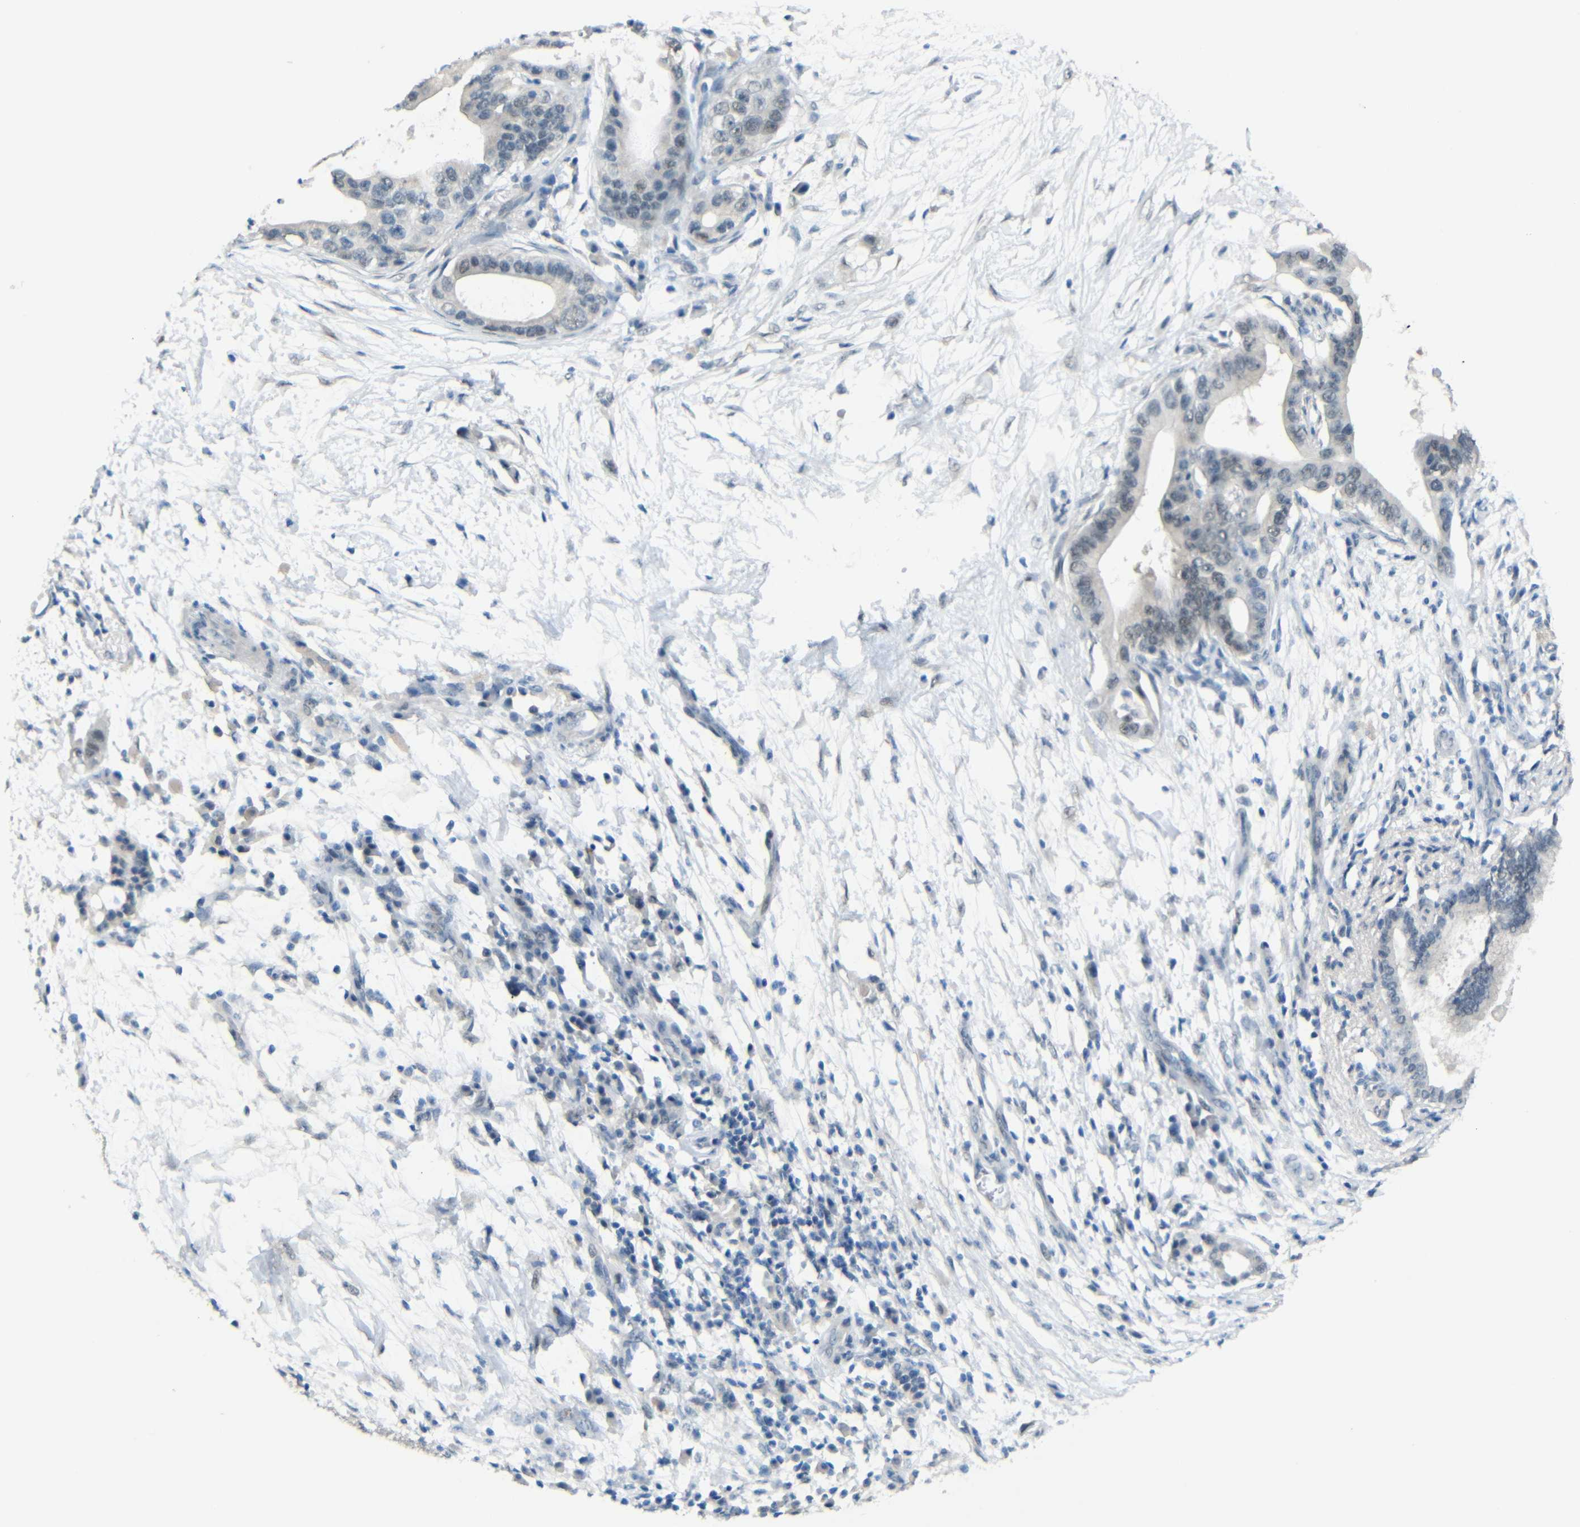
{"staining": {"intensity": "negative", "quantity": "none", "location": "none"}, "tissue": "pancreatic cancer", "cell_type": "Tumor cells", "image_type": "cancer", "snomed": [{"axis": "morphology", "description": "Adenocarcinoma, NOS"}, {"axis": "topography", "description": "Pancreas"}], "caption": "Photomicrograph shows no protein expression in tumor cells of pancreatic cancer tissue.", "gene": "GPR158", "patient": {"sex": "male", "age": 77}}